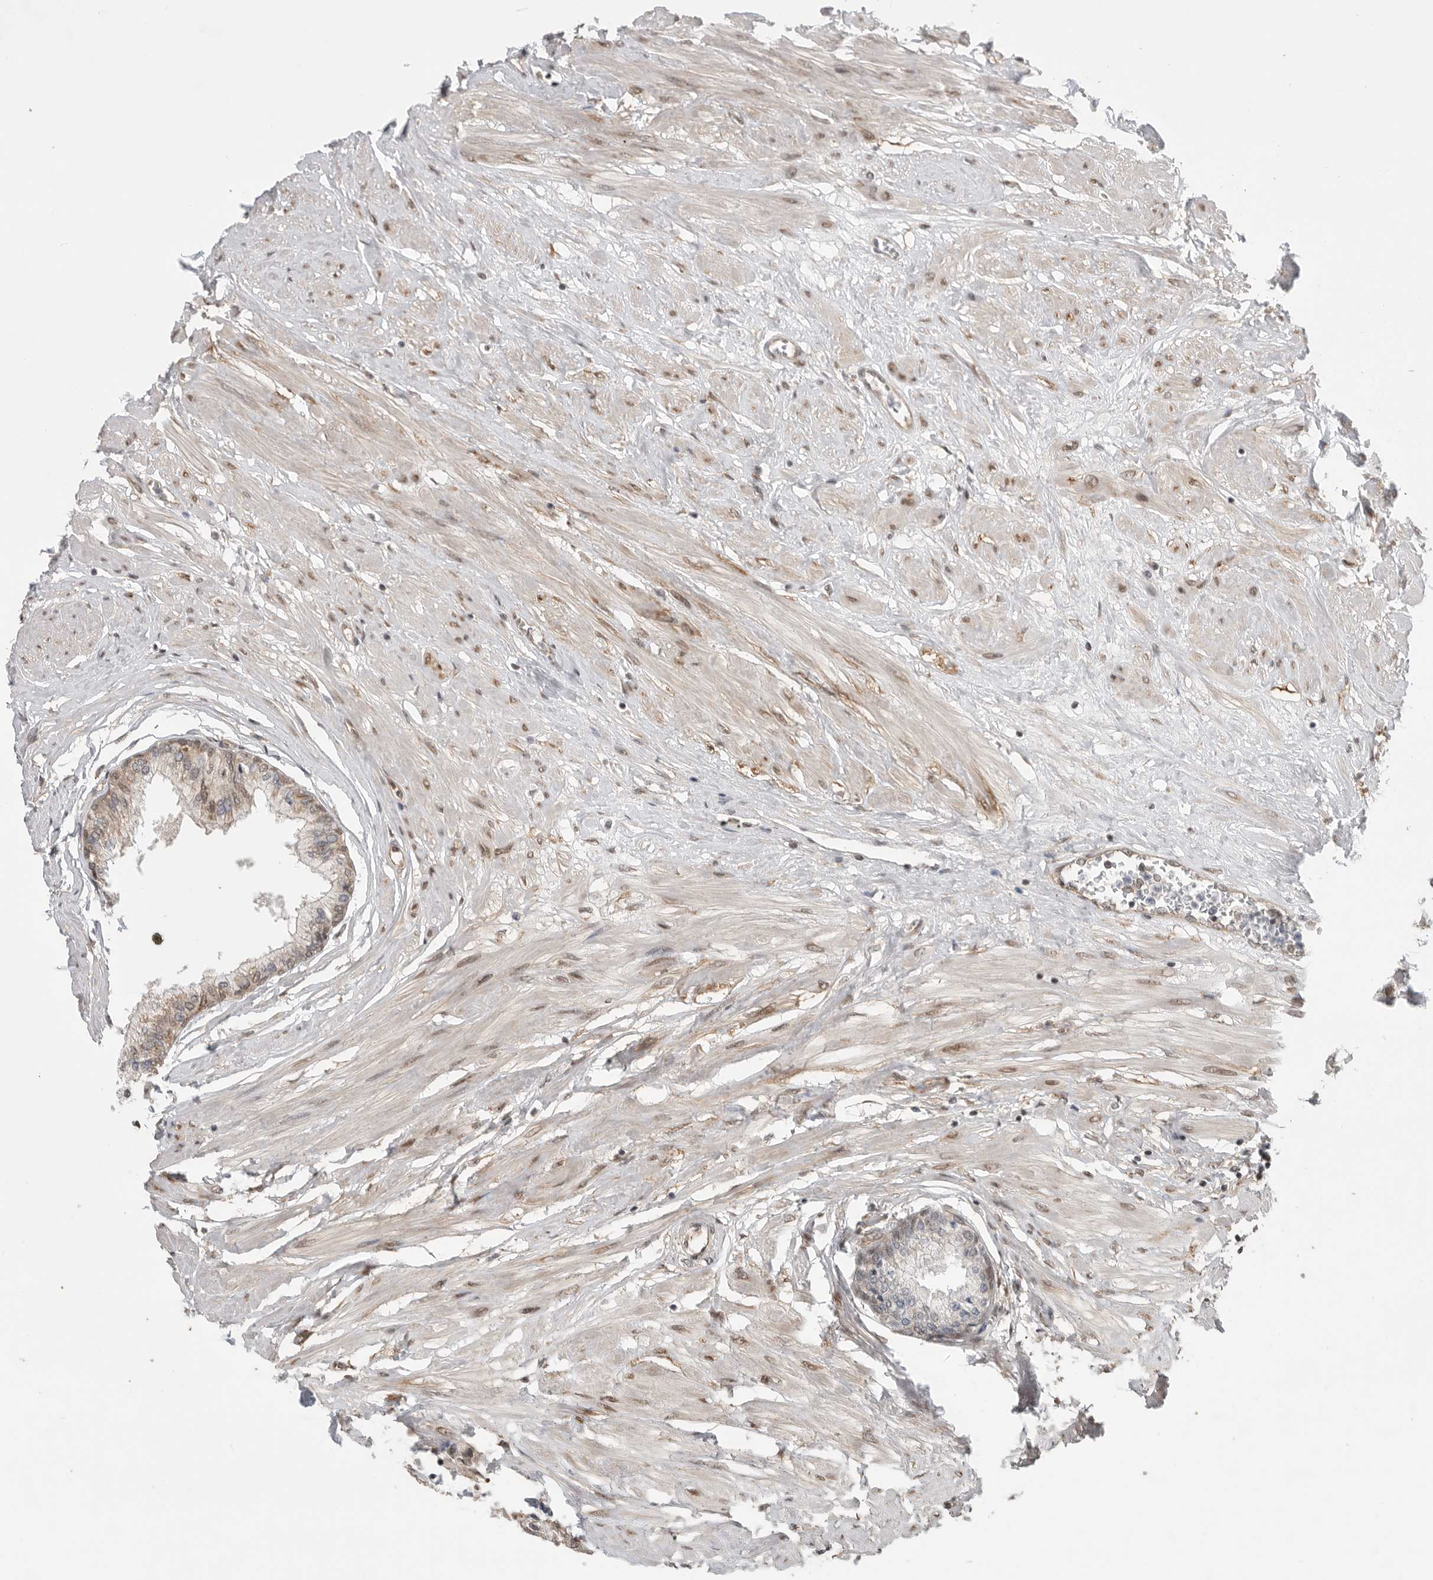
{"staining": {"intensity": "moderate", "quantity": "25%-75%", "location": "cytoplasmic/membranous,nuclear"}, "tissue": "seminal vesicle", "cell_type": "Glandular cells", "image_type": "normal", "snomed": [{"axis": "morphology", "description": "Normal tissue, NOS"}, {"axis": "topography", "description": "Prostate"}, {"axis": "topography", "description": "Seminal veicle"}], "caption": "Moderate cytoplasmic/membranous,nuclear staining is identified in about 25%-75% of glandular cells in unremarkable seminal vesicle.", "gene": "VPS50", "patient": {"sex": "male", "age": 60}}